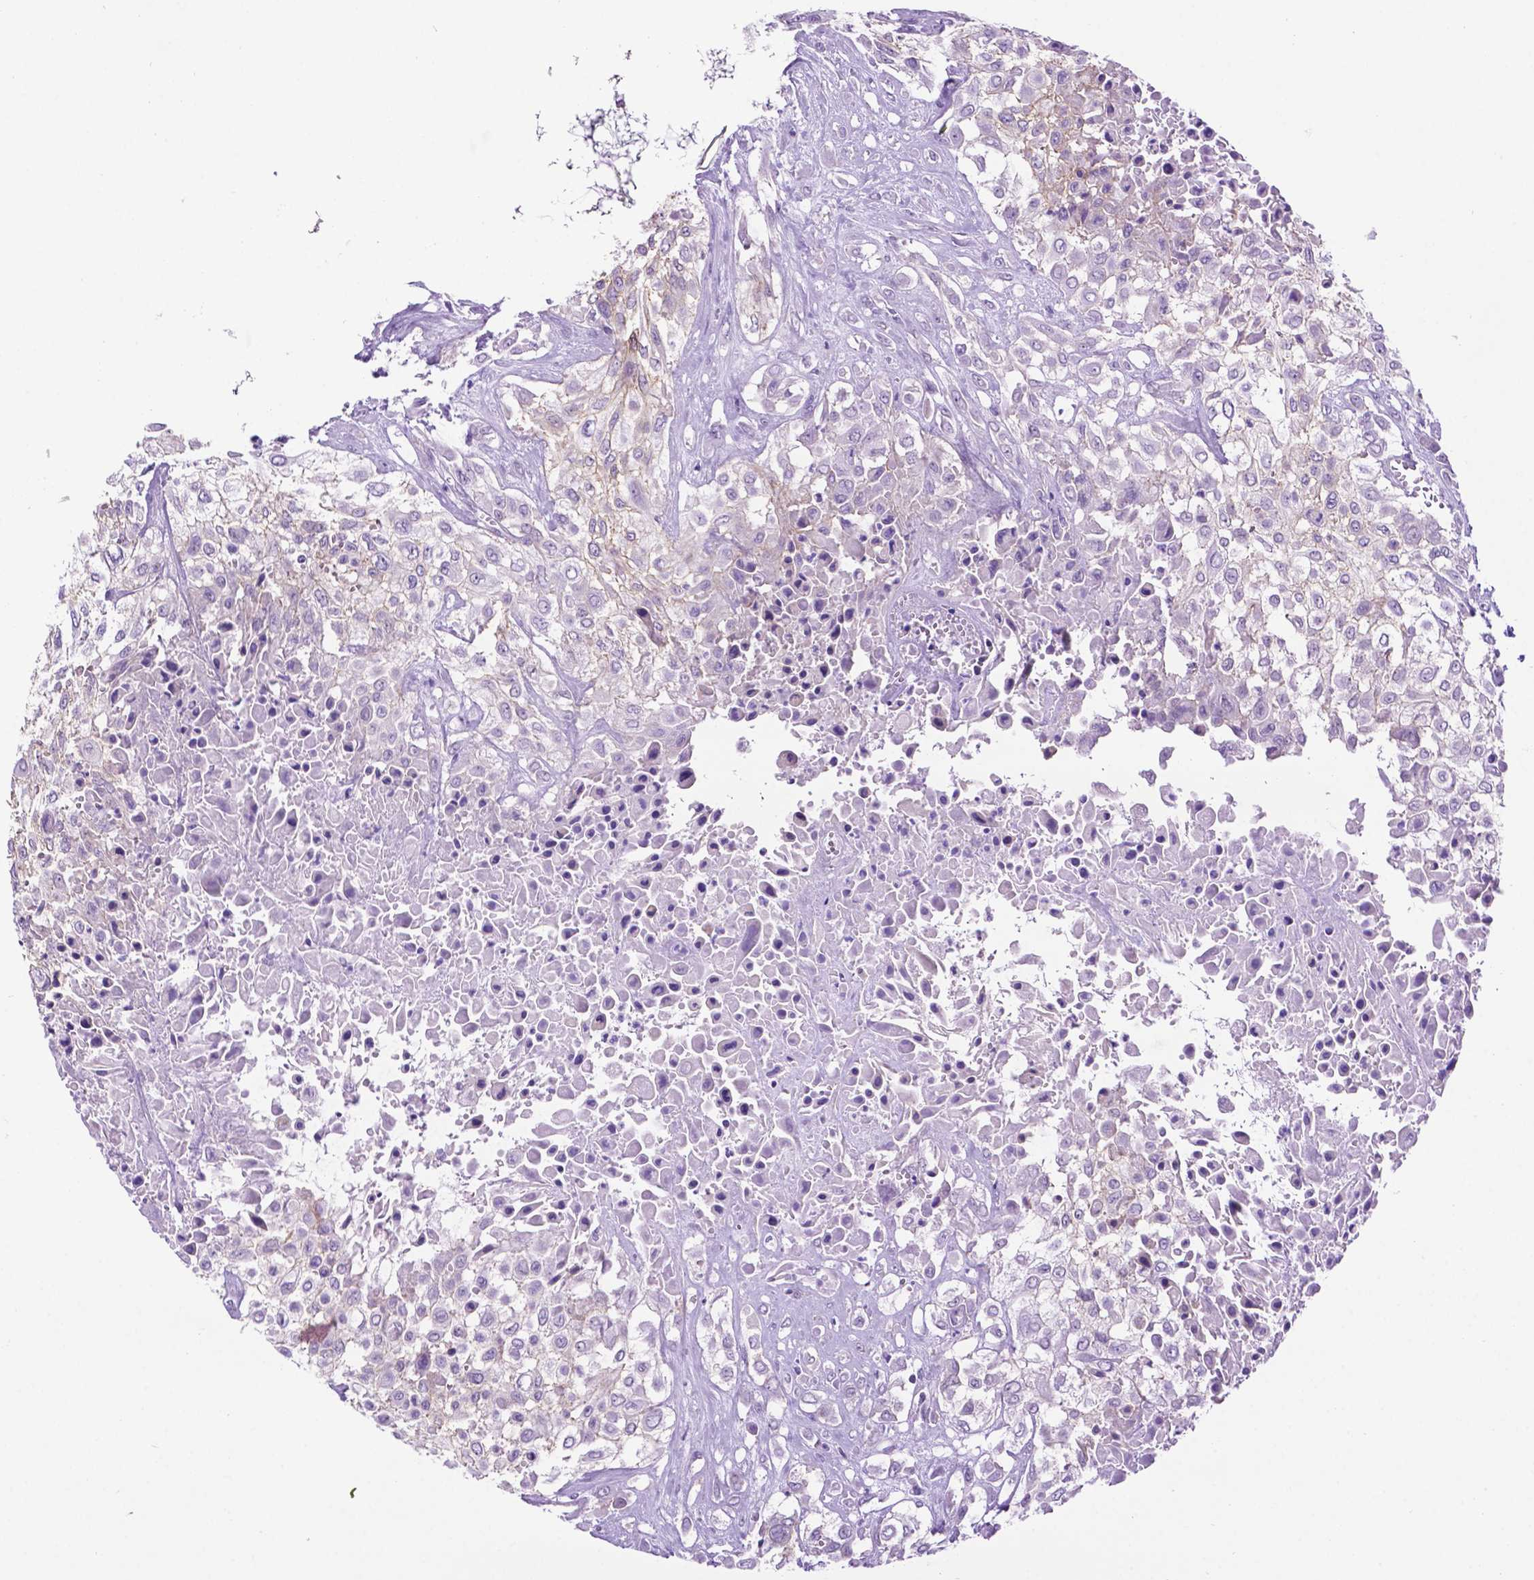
{"staining": {"intensity": "weak", "quantity": "<25%", "location": "cytoplasmic/membranous"}, "tissue": "urothelial cancer", "cell_type": "Tumor cells", "image_type": "cancer", "snomed": [{"axis": "morphology", "description": "Urothelial carcinoma, High grade"}, {"axis": "topography", "description": "Urinary bladder"}], "caption": "Tumor cells are negative for protein expression in human urothelial carcinoma (high-grade).", "gene": "TACSTD2", "patient": {"sex": "male", "age": 57}}